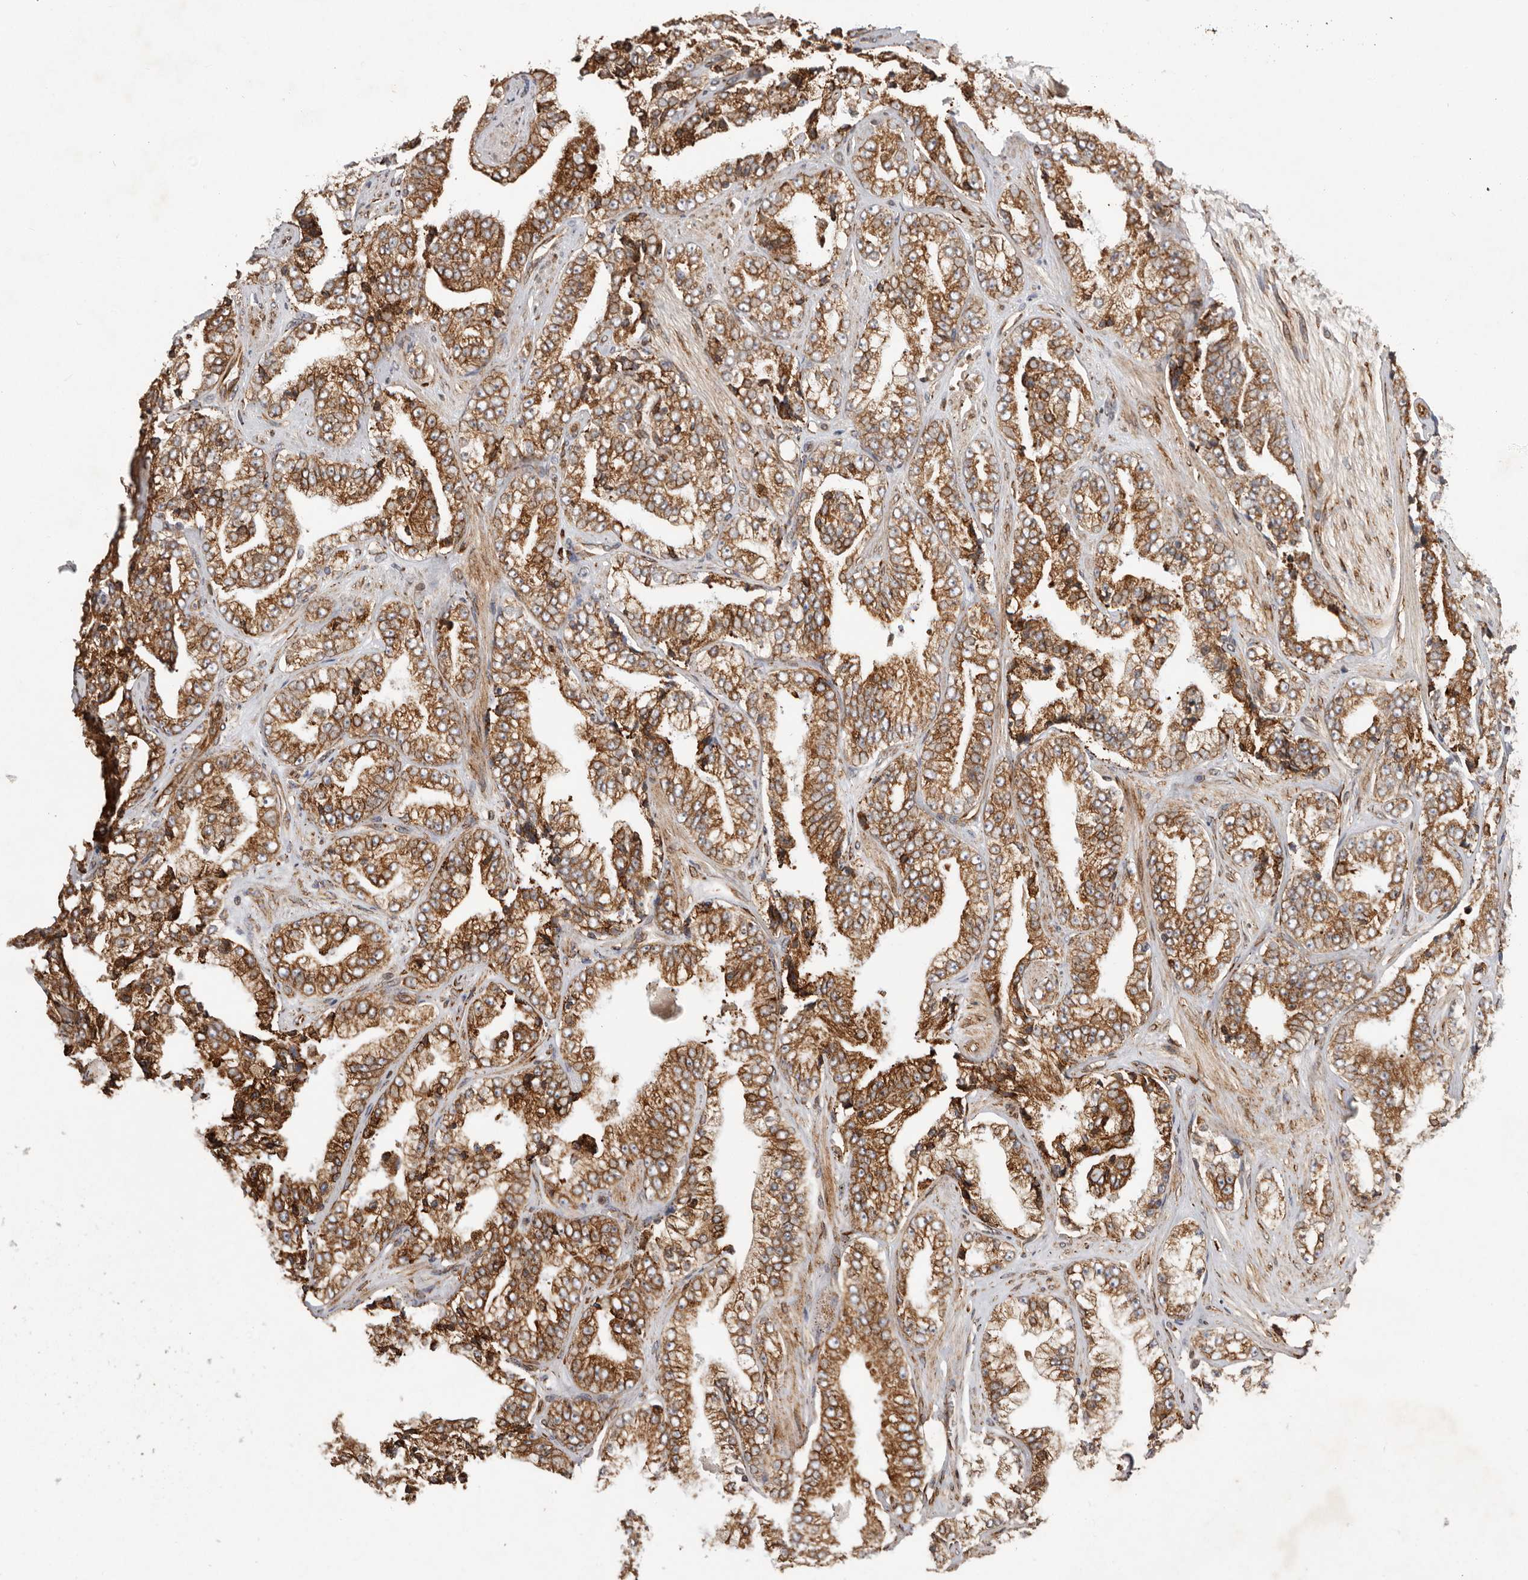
{"staining": {"intensity": "moderate", "quantity": ">75%", "location": "cytoplasmic/membranous"}, "tissue": "prostate cancer", "cell_type": "Tumor cells", "image_type": "cancer", "snomed": [{"axis": "morphology", "description": "Adenocarcinoma, High grade"}, {"axis": "topography", "description": "Prostate"}], "caption": "This photomicrograph shows IHC staining of prostate cancer, with medium moderate cytoplasmic/membranous expression in approximately >75% of tumor cells.", "gene": "WDTC1", "patient": {"sex": "male", "age": 71}}